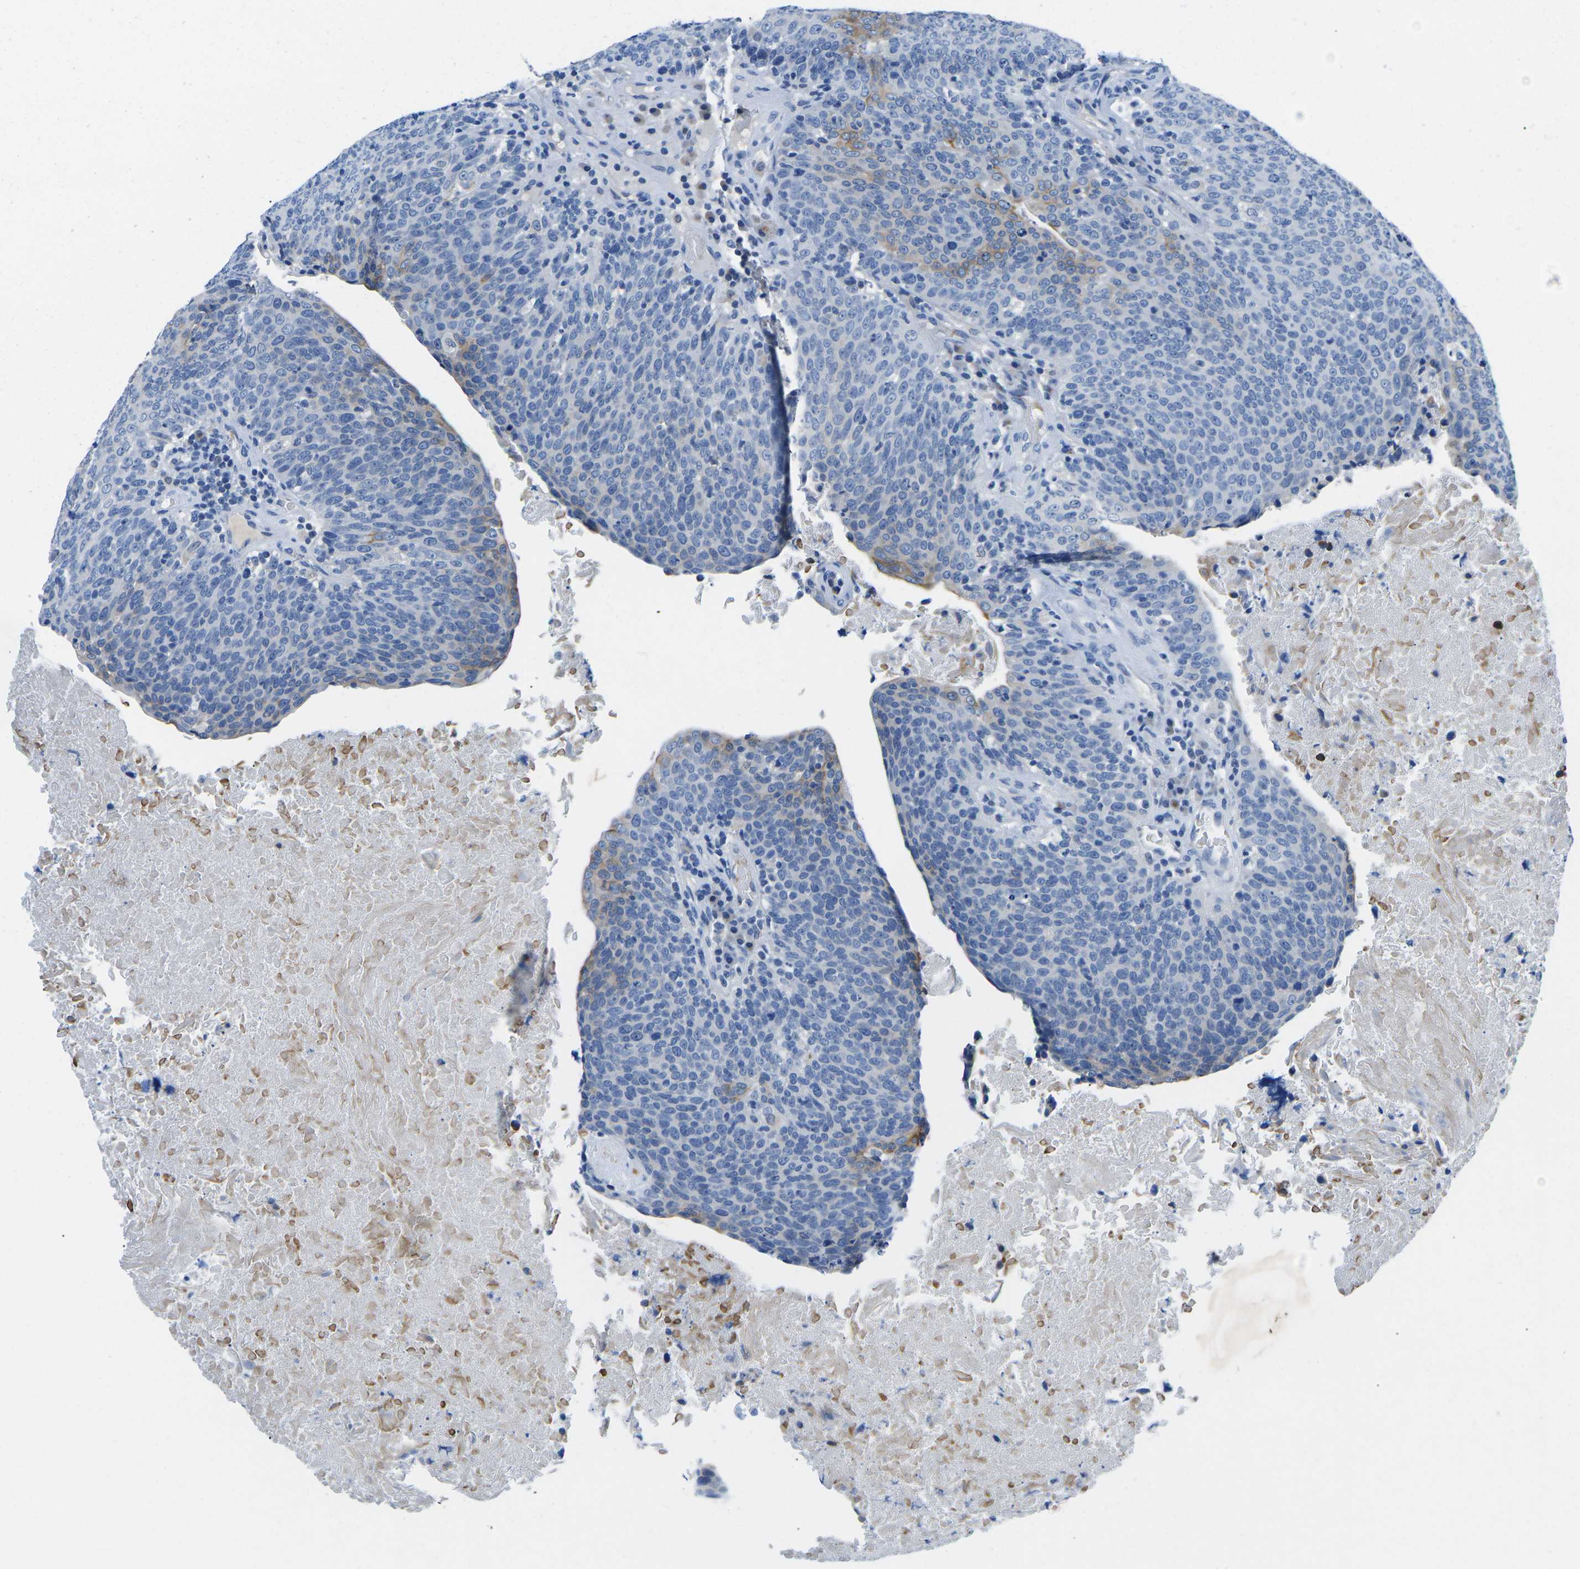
{"staining": {"intensity": "weak", "quantity": "<25%", "location": "cytoplasmic/membranous"}, "tissue": "head and neck cancer", "cell_type": "Tumor cells", "image_type": "cancer", "snomed": [{"axis": "morphology", "description": "Squamous cell carcinoma, NOS"}, {"axis": "morphology", "description": "Squamous cell carcinoma, metastatic, NOS"}, {"axis": "topography", "description": "Lymph node"}, {"axis": "topography", "description": "Head-Neck"}], "caption": "Immunohistochemical staining of head and neck squamous cell carcinoma exhibits no significant expression in tumor cells.", "gene": "TM6SF1", "patient": {"sex": "male", "age": 62}}